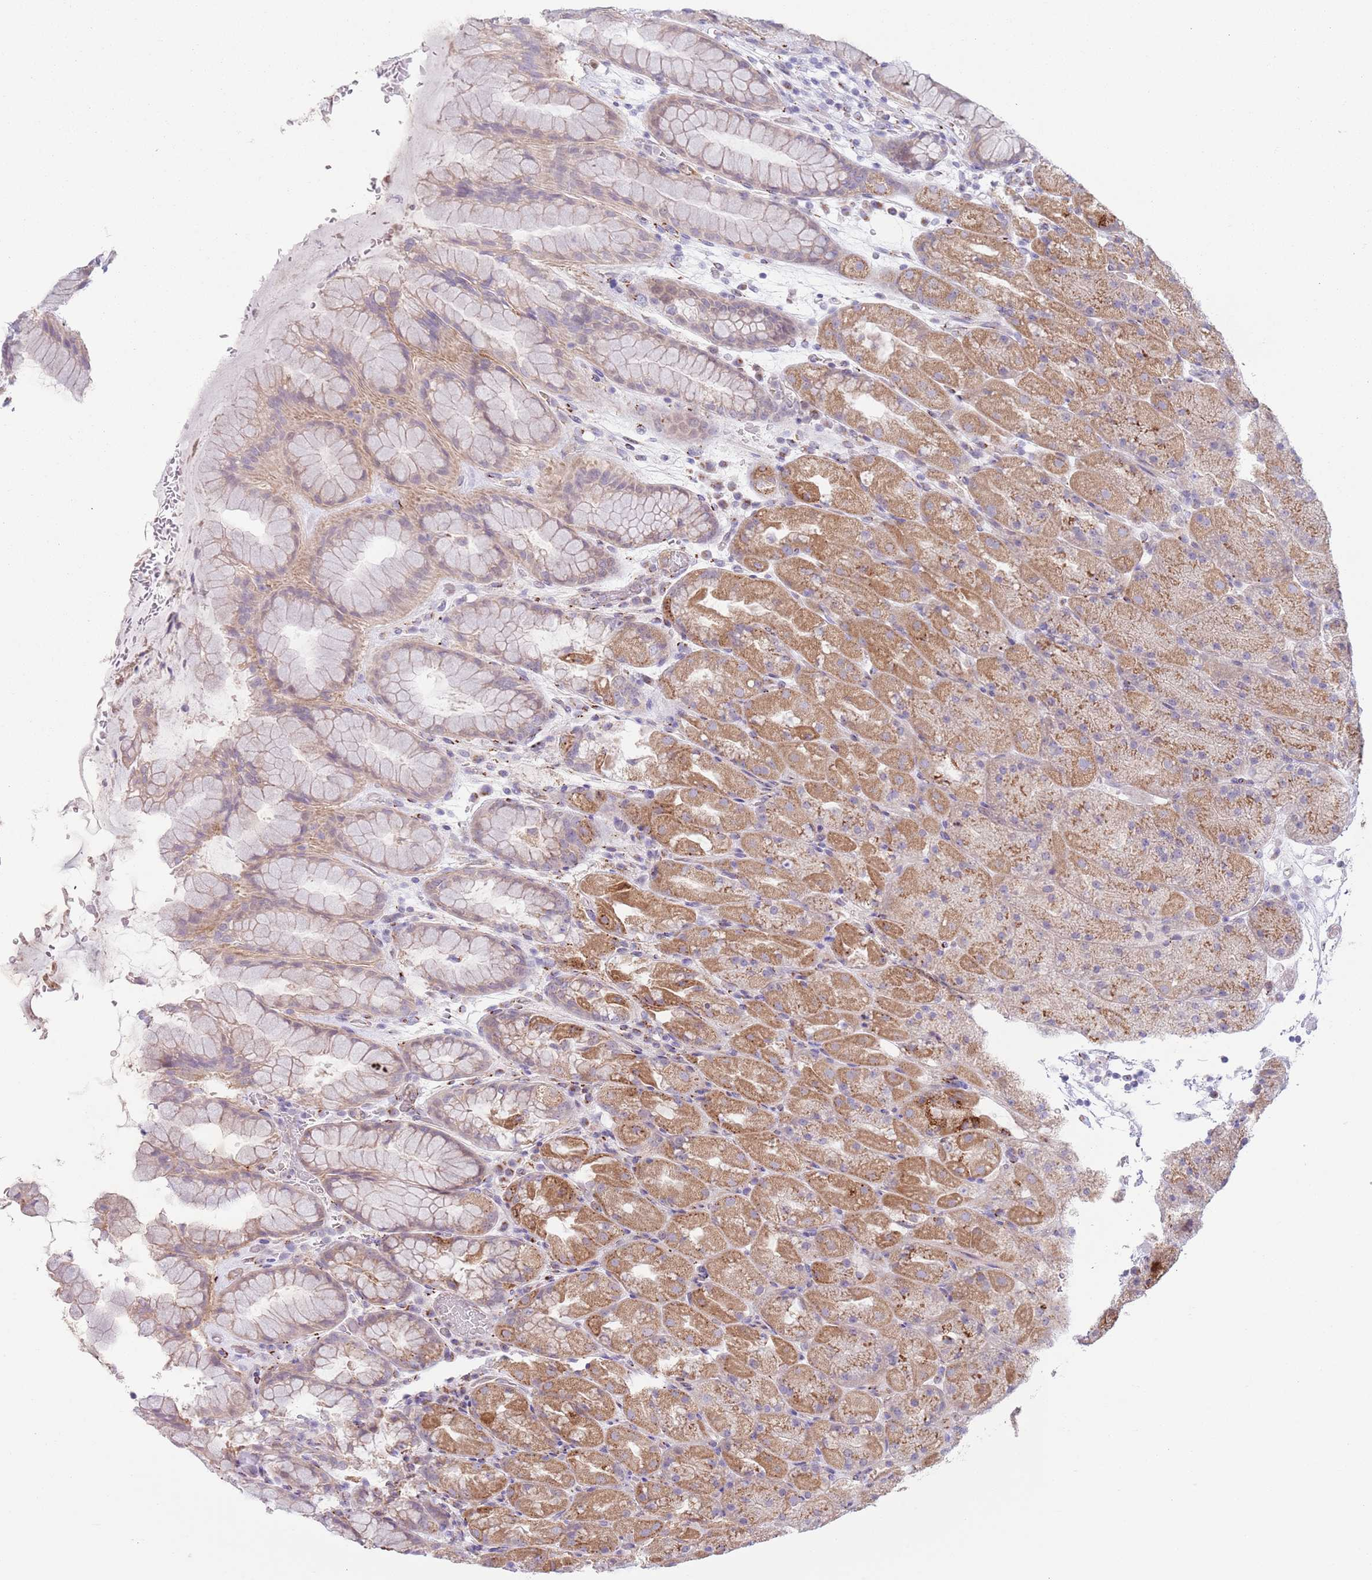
{"staining": {"intensity": "moderate", "quantity": "25%-75%", "location": "cytoplasmic/membranous"}, "tissue": "stomach", "cell_type": "Glandular cells", "image_type": "normal", "snomed": [{"axis": "morphology", "description": "Normal tissue, NOS"}, {"axis": "topography", "description": "Stomach, upper"}, {"axis": "topography", "description": "Stomach, lower"}], "caption": "Immunohistochemistry (DAB (3,3'-diaminobenzidine)) staining of benign stomach demonstrates moderate cytoplasmic/membranous protein positivity in approximately 25%-75% of glandular cells. The staining was performed using DAB to visualize the protein expression in brown, while the nuclei were stained in blue with hematoxylin (Magnification: 20x).", "gene": "C20orf96", "patient": {"sex": "male", "age": 67}}